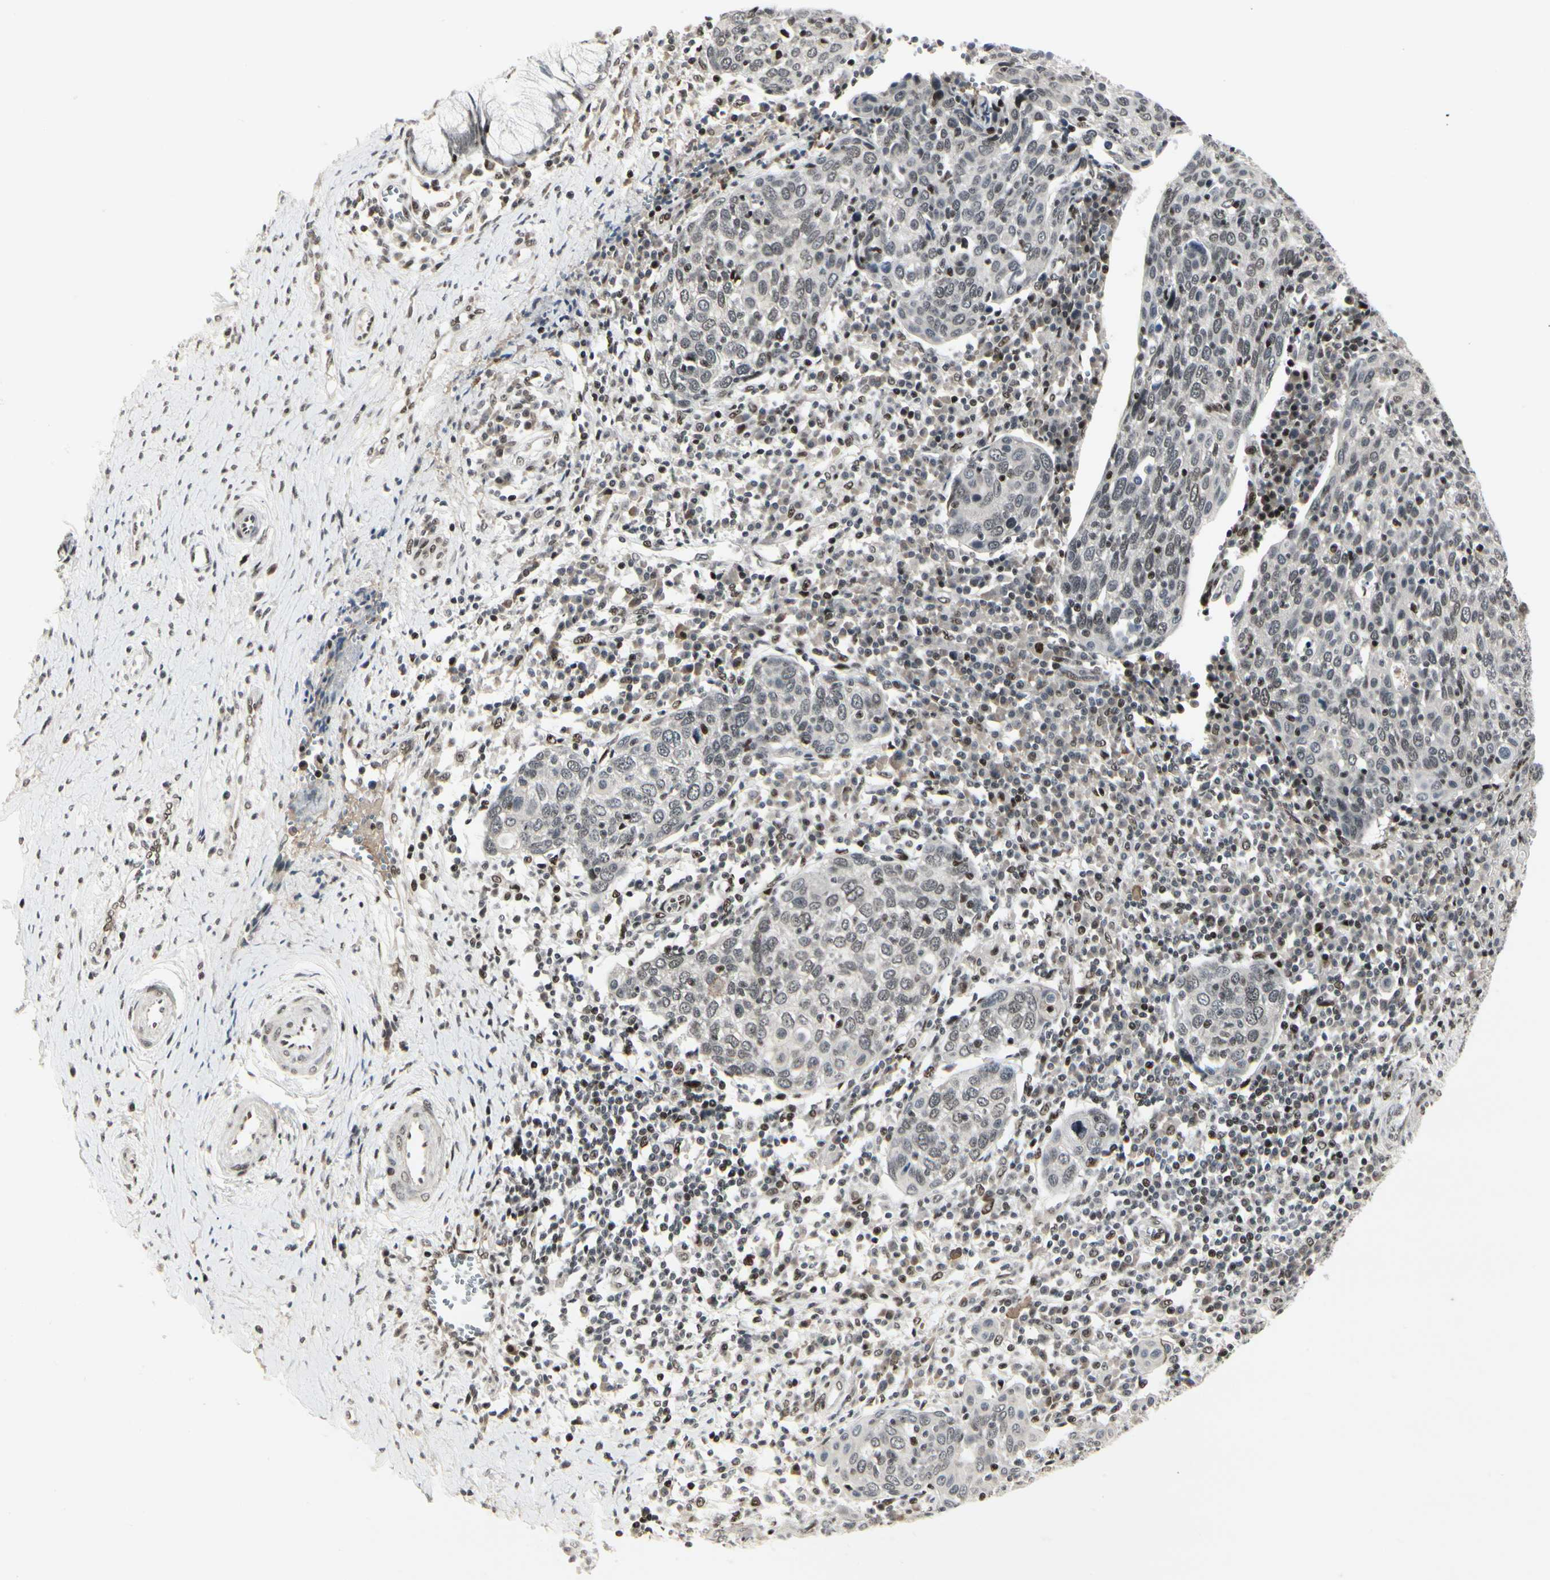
{"staining": {"intensity": "moderate", "quantity": "<25%", "location": "cytoplasmic/membranous,nuclear"}, "tissue": "cervical cancer", "cell_type": "Tumor cells", "image_type": "cancer", "snomed": [{"axis": "morphology", "description": "Squamous cell carcinoma, NOS"}, {"axis": "topography", "description": "Cervix"}], "caption": "A brown stain highlights moderate cytoplasmic/membranous and nuclear staining of a protein in human squamous cell carcinoma (cervical) tumor cells.", "gene": "FOXJ2", "patient": {"sex": "female", "age": 40}}